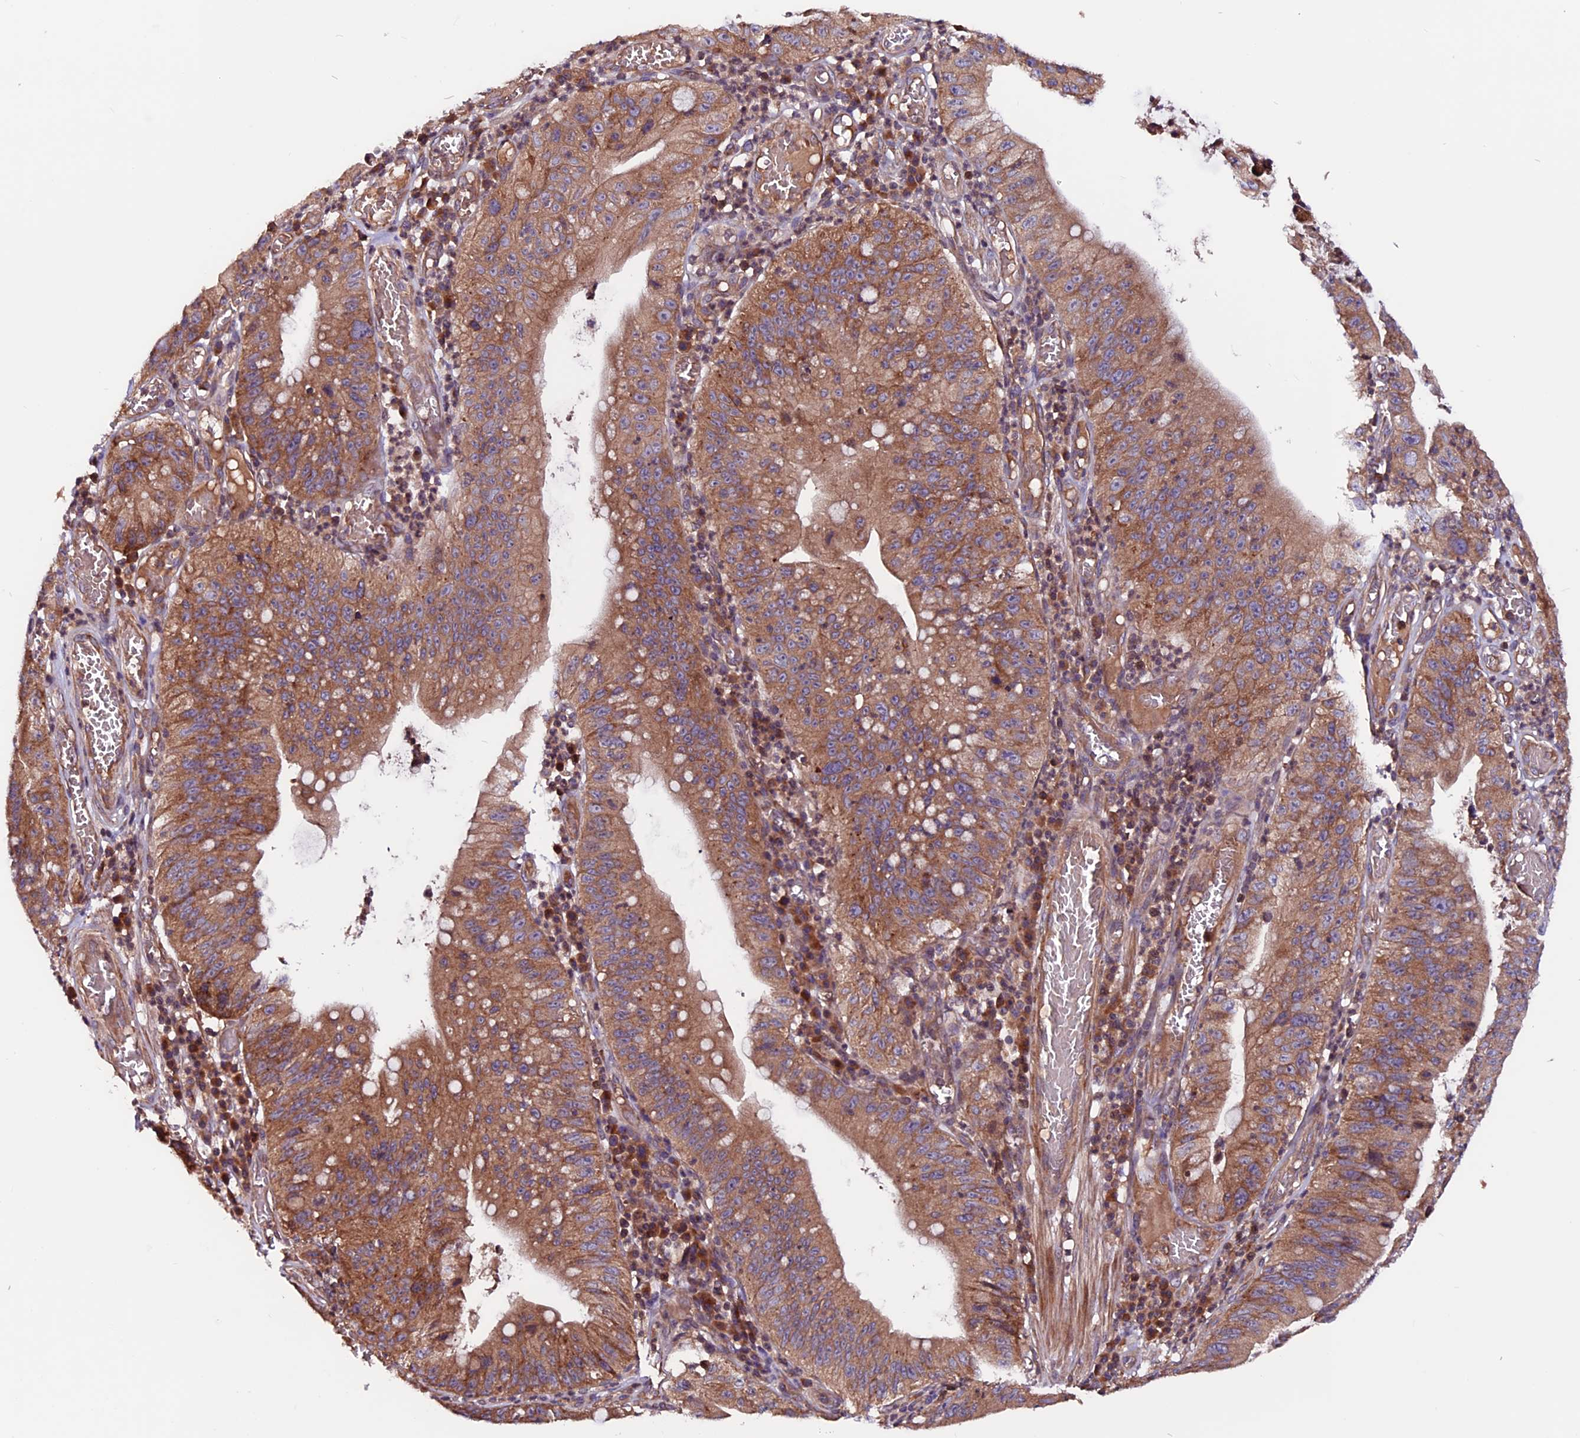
{"staining": {"intensity": "moderate", "quantity": ">75%", "location": "cytoplasmic/membranous"}, "tissue": "stomach cancer", "cell_type": "Tumor cells", "image_type": "cancer", "snomed": [{"axis": "morphology", "description": "Adenocarcinoma, NOS"}, {"axis": "topography", "description": "Stomach"}], "caption": "A photomicrograph of human stomach cancer stained for a protein exhibits moderate cytoplasmic/membranous brown staining in tumor cells.", "gene": "ZNF598", "patient": {"sex": "male", "age": 59}}